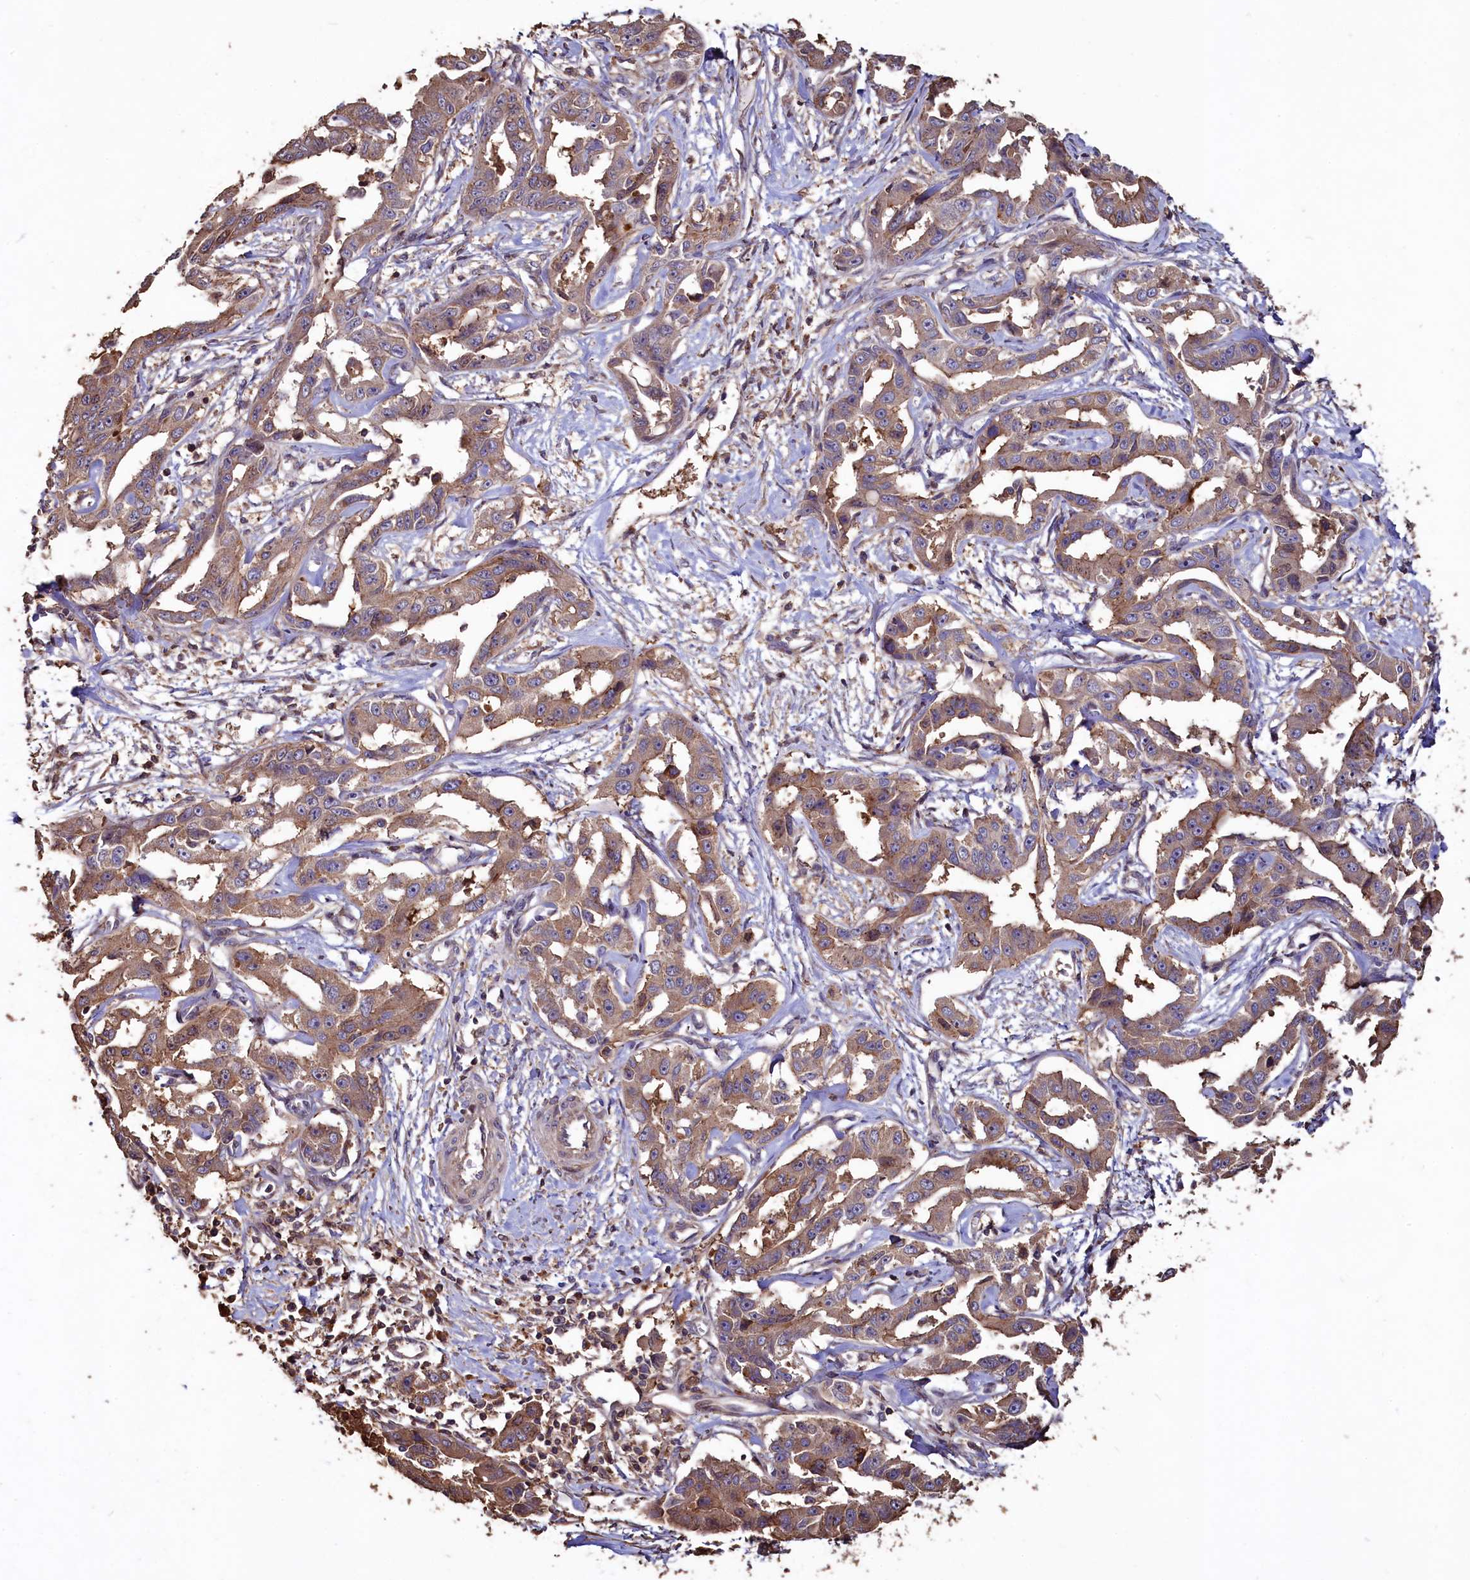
{"staining": {"intensity": "weak", "quantity": ">75%", "location": "cytoplasmic/membranous"}, "tissue": "liver cancer", "cell_type": "Tumor cells", "image_type": "cancer", "snomed": [{"axis": "morphology", "description": "Cholangiocarcinoma"}, {"axis": "topography", "description": "Liver"}], "caption": "Human liver cholangiocarcinoma stained with a protein marker demonstrates weak staining in tumor cells.", "gene": "TMEM98", "patient": {"sex": "male", "age": 59}}